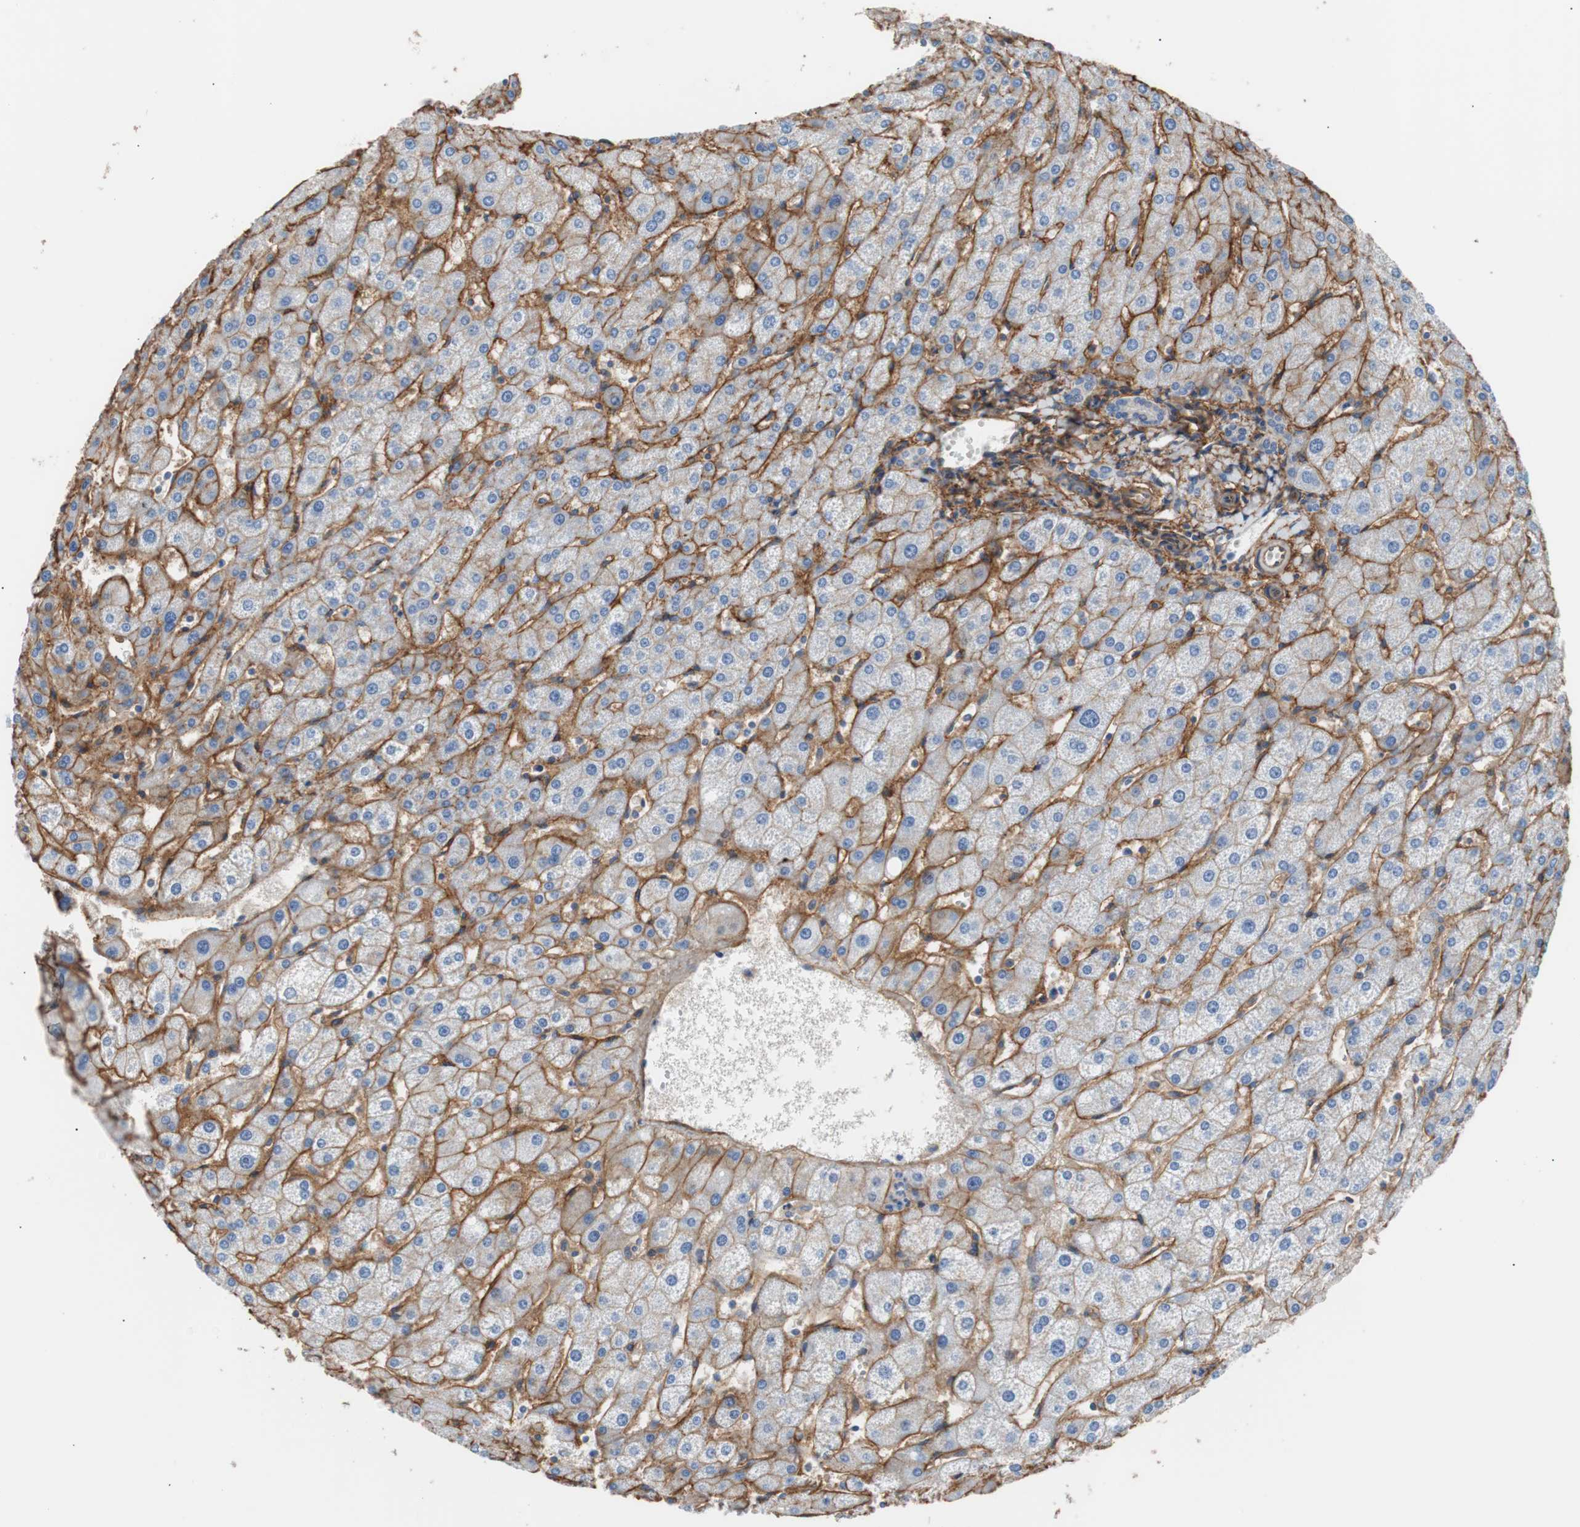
{"staining": {"intensity": "negative", "quantity": "none", "location": "none"}, "tissue": "liver", "cell_type": "Cholangiocytes", "image_type": "normal", "snomed": [{"axis": "morphology", "description": "Normal tissue, NOS"}, {"axis": "topography", "description": "Liver"}], "caption": "Immunohistochemistry of normal human liver exhibits no staining in cholangiocytes.", "gene": "CD81", "patient": {"sex": "male", "age": 67}}